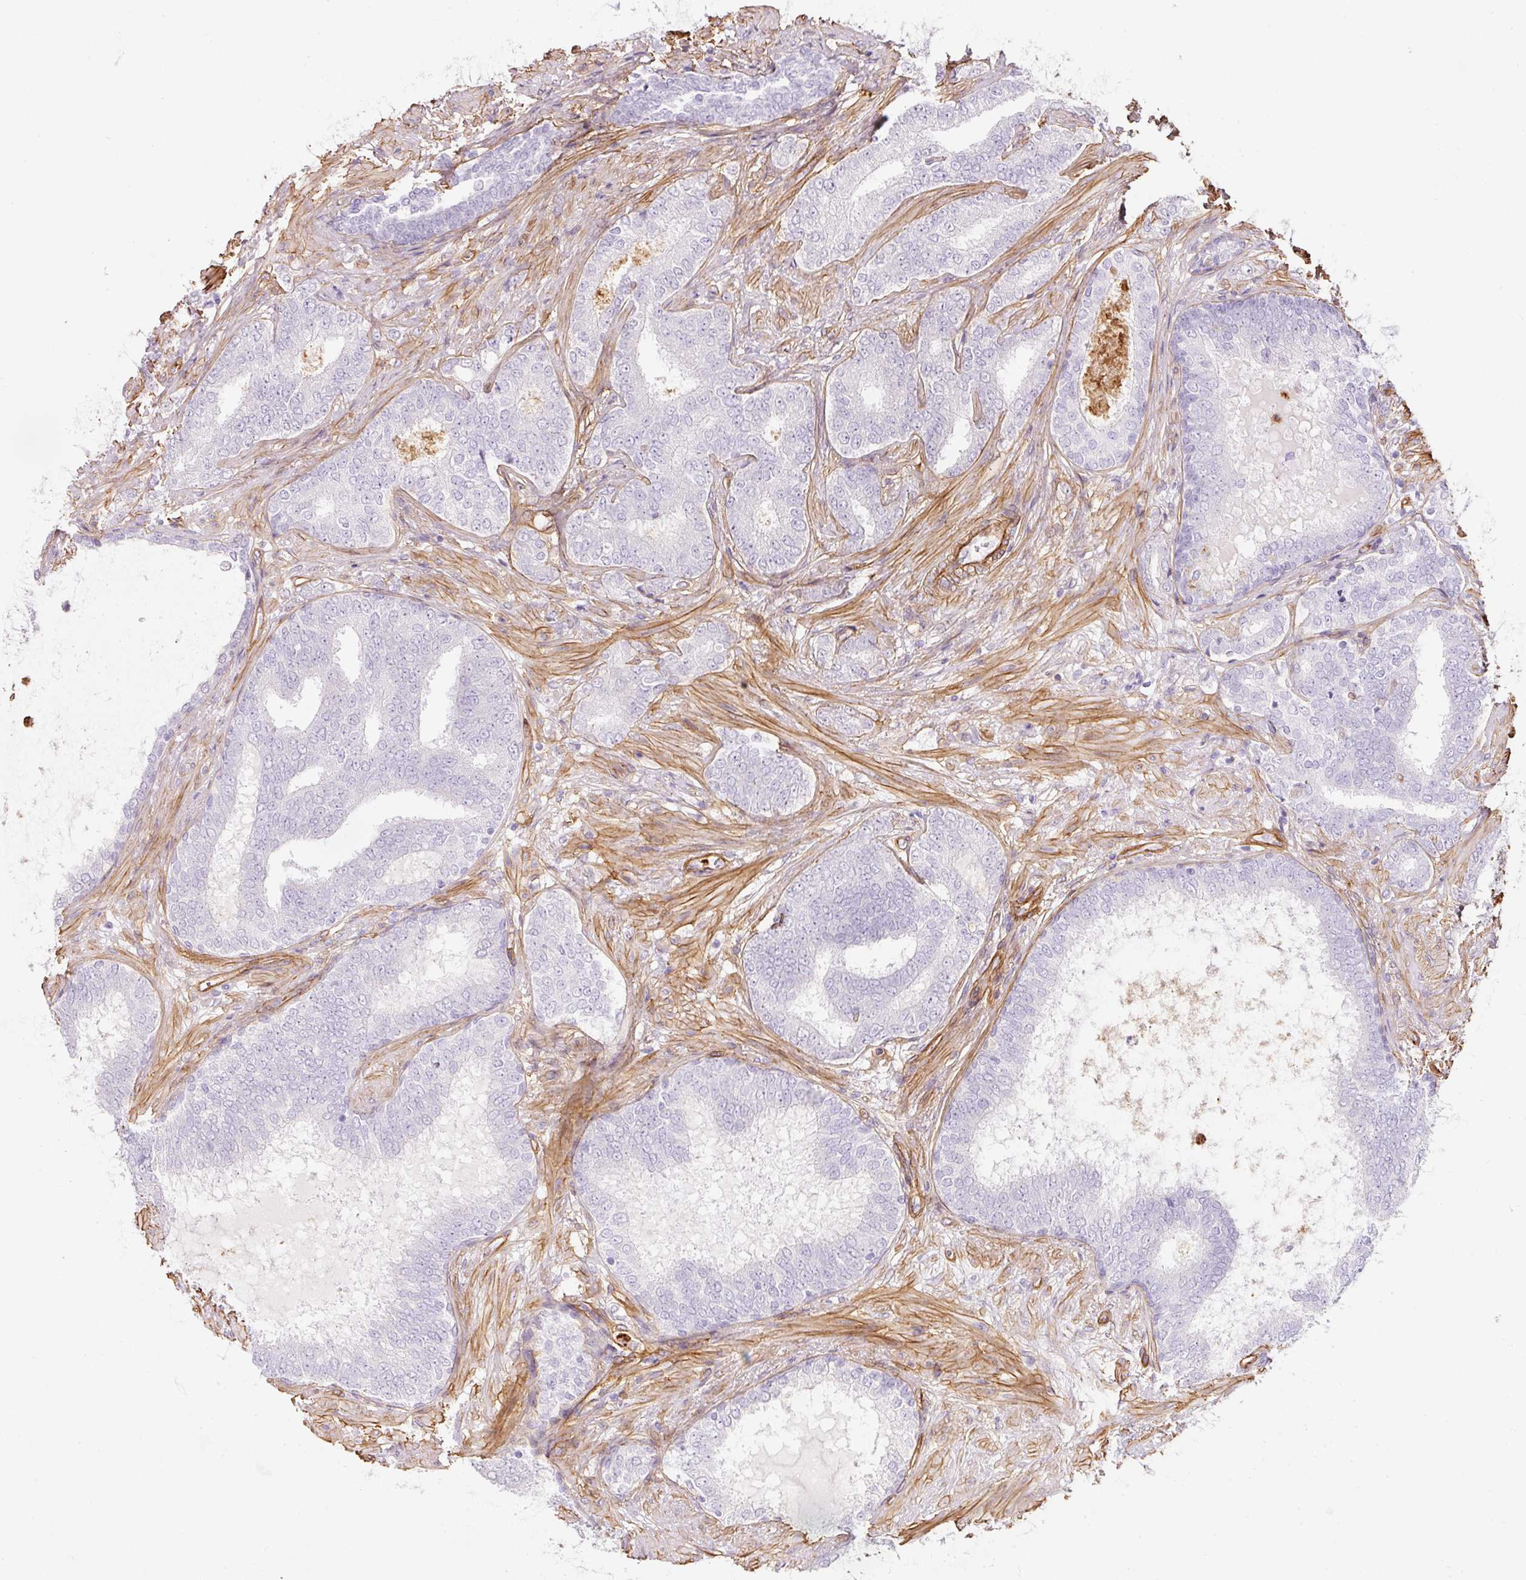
{"staining": {"intensity": "negative", "quantity": "none", "location": "none"}, "tissue": "prostate cancer", "cell_type": "Tumor cells", "image_type": "cancer", "snomed": [{"axis": "morphology", "description": "Adenocarcinoma, High grade"}, {"axis": "topography", "description": "Prostate"}], "caption": "High power microscopy histopathology image of an IHC micrograph of prostate cancer (high-grade adenocarcinoma), revealing no significant positivity in tumor cells. (DAB (3,3'-diaminobenzidine) immunohistochemistry (IHC) visualized using brightfield microscopy, high magnification).", "gene": "LOXL4", "patient": {"sex": "male", "age": 72}}